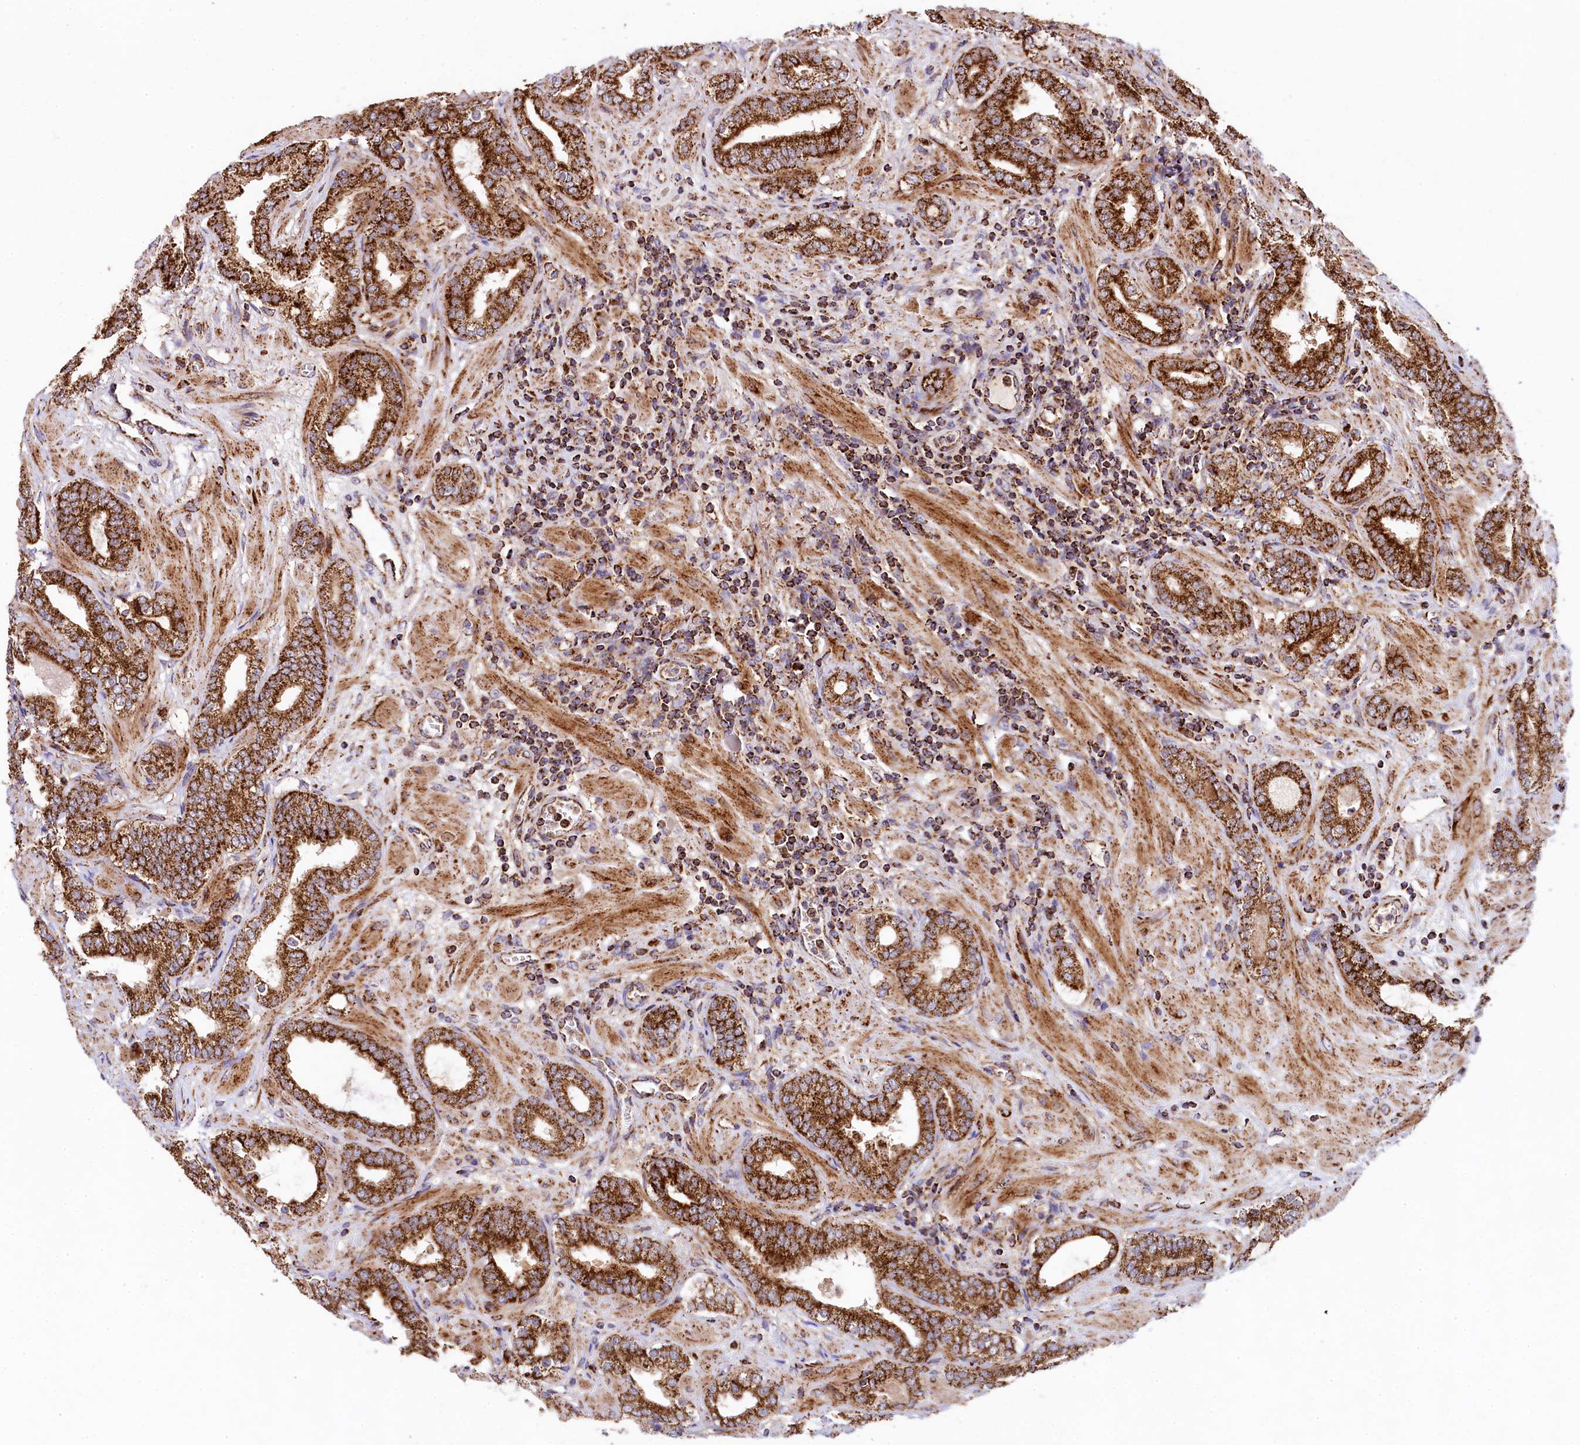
{"staining": {"intensity": "strong", "quantity": ">75%", "location": "cytoplasmic/membranous"}, "tissue": "prostate cancer", "cell_type": "Tumor cells", "image_type": "cancer", "snomed": [{"axis": "morphology", "description": "Adenocarcinoma, High grade"}, {"axis": "topography", "description": "Prostate"}], "caption": "This is a micrograph of immunohistochemistry staining of prostate cancer, which shows strong expression in the cytoplasmic/membranous of tumor cells.", "gene": "CLYBL", "patient": {"sex": "male", "age": 64}}